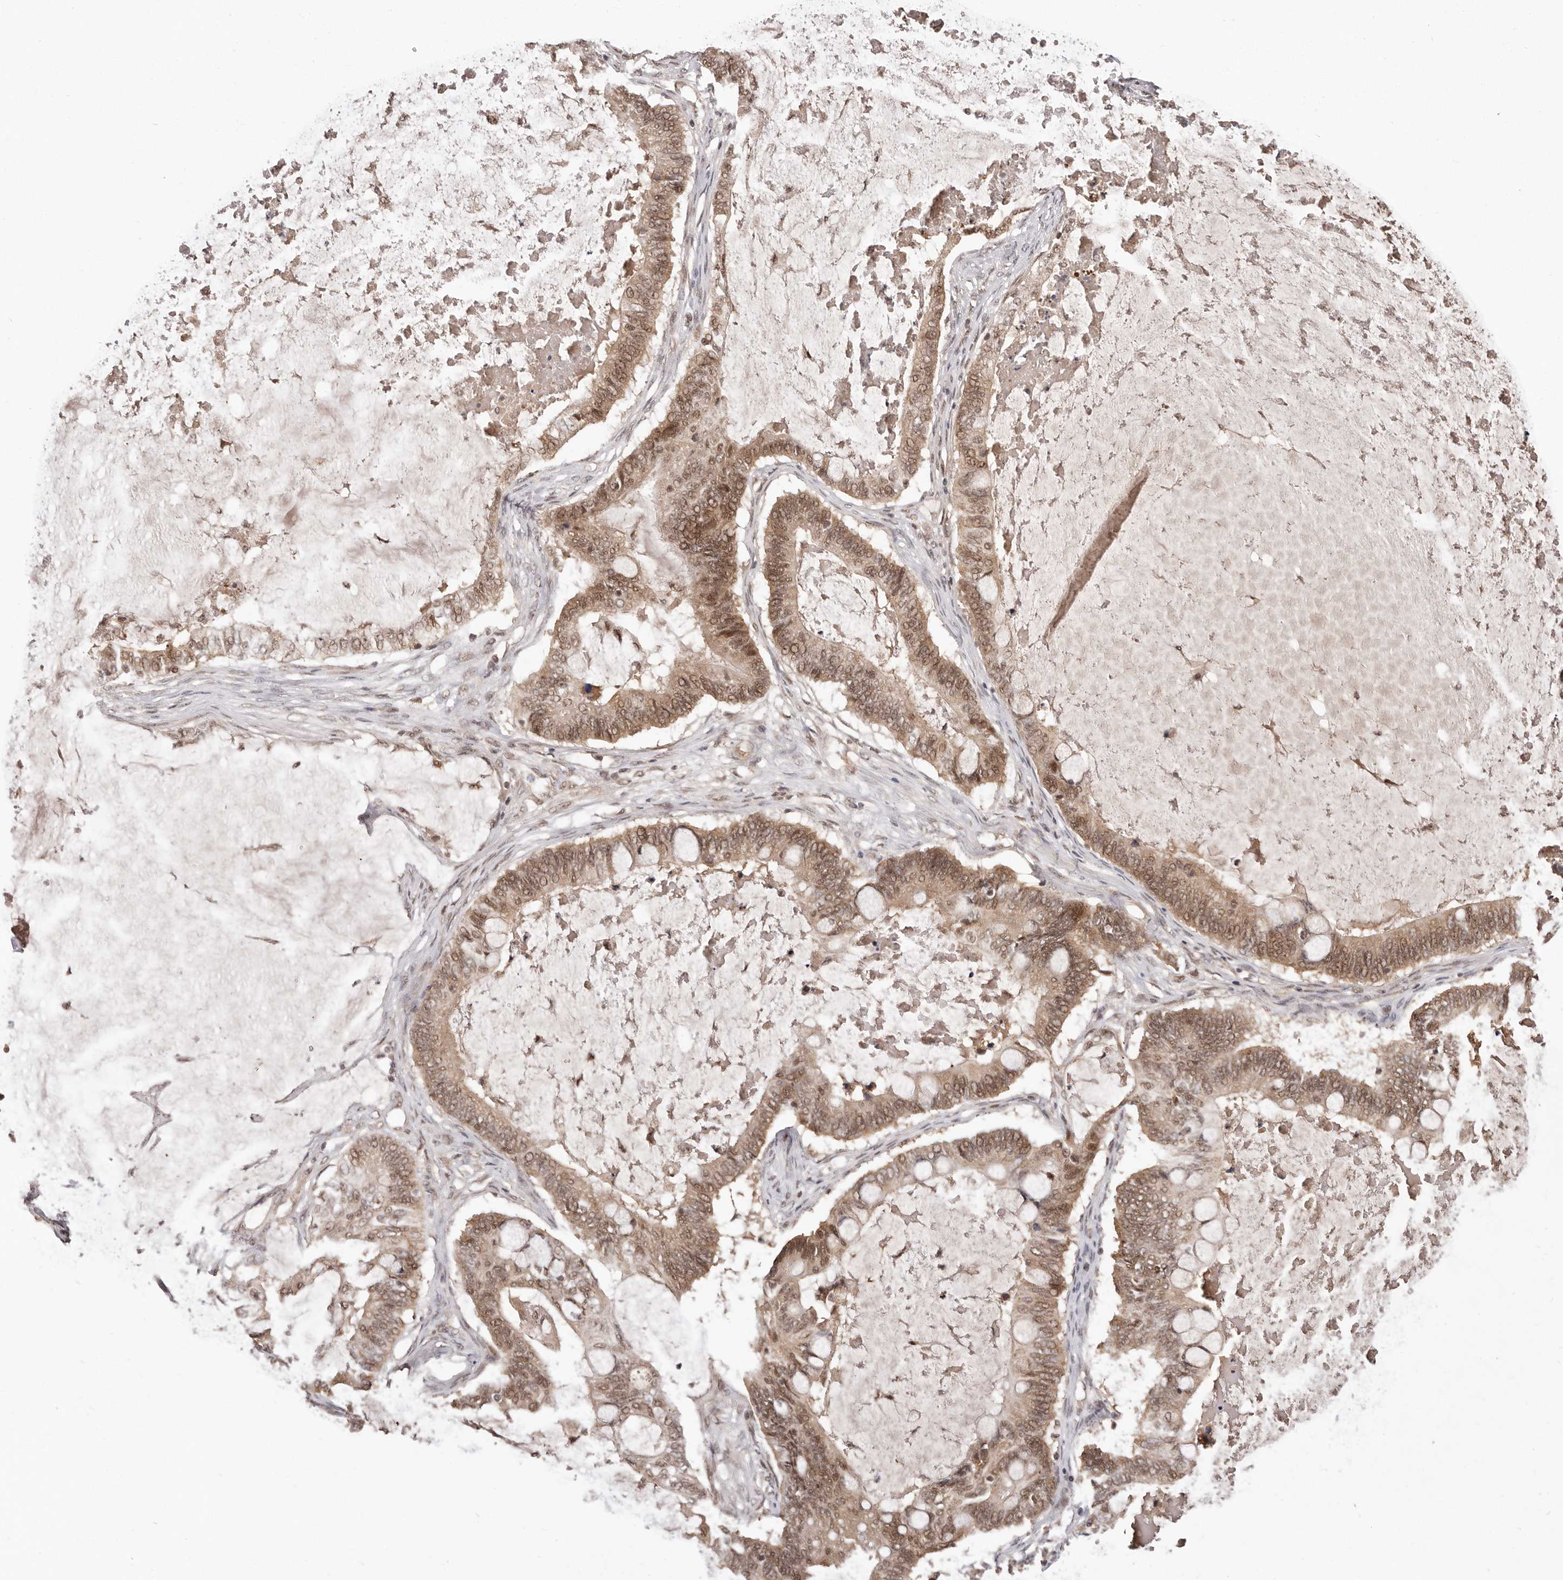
{"staining": {"intensity": "moderate", "quantity": ">75%", "location": "cytoplasmic/membranous,nuclear"}, "tissue": "ovarian cancer", "cell_type": "Tumor cells", "image_type": "cancer", "snomed": [{"axis": "morphology", "description": "Cystadenocarcinoma, mucinous, NOS"}, {"axis": "topography", "description": "Ovary"}], "caption": "This is a micrograph of IHC staining of ovarian mucinous cystadenocarcinoma, which shows moderate positivity in the cytoplasmic/membranous and nuclear of tumor cells.", "gene": "MED8", "patient": {"sex": "female", "age": 61}}